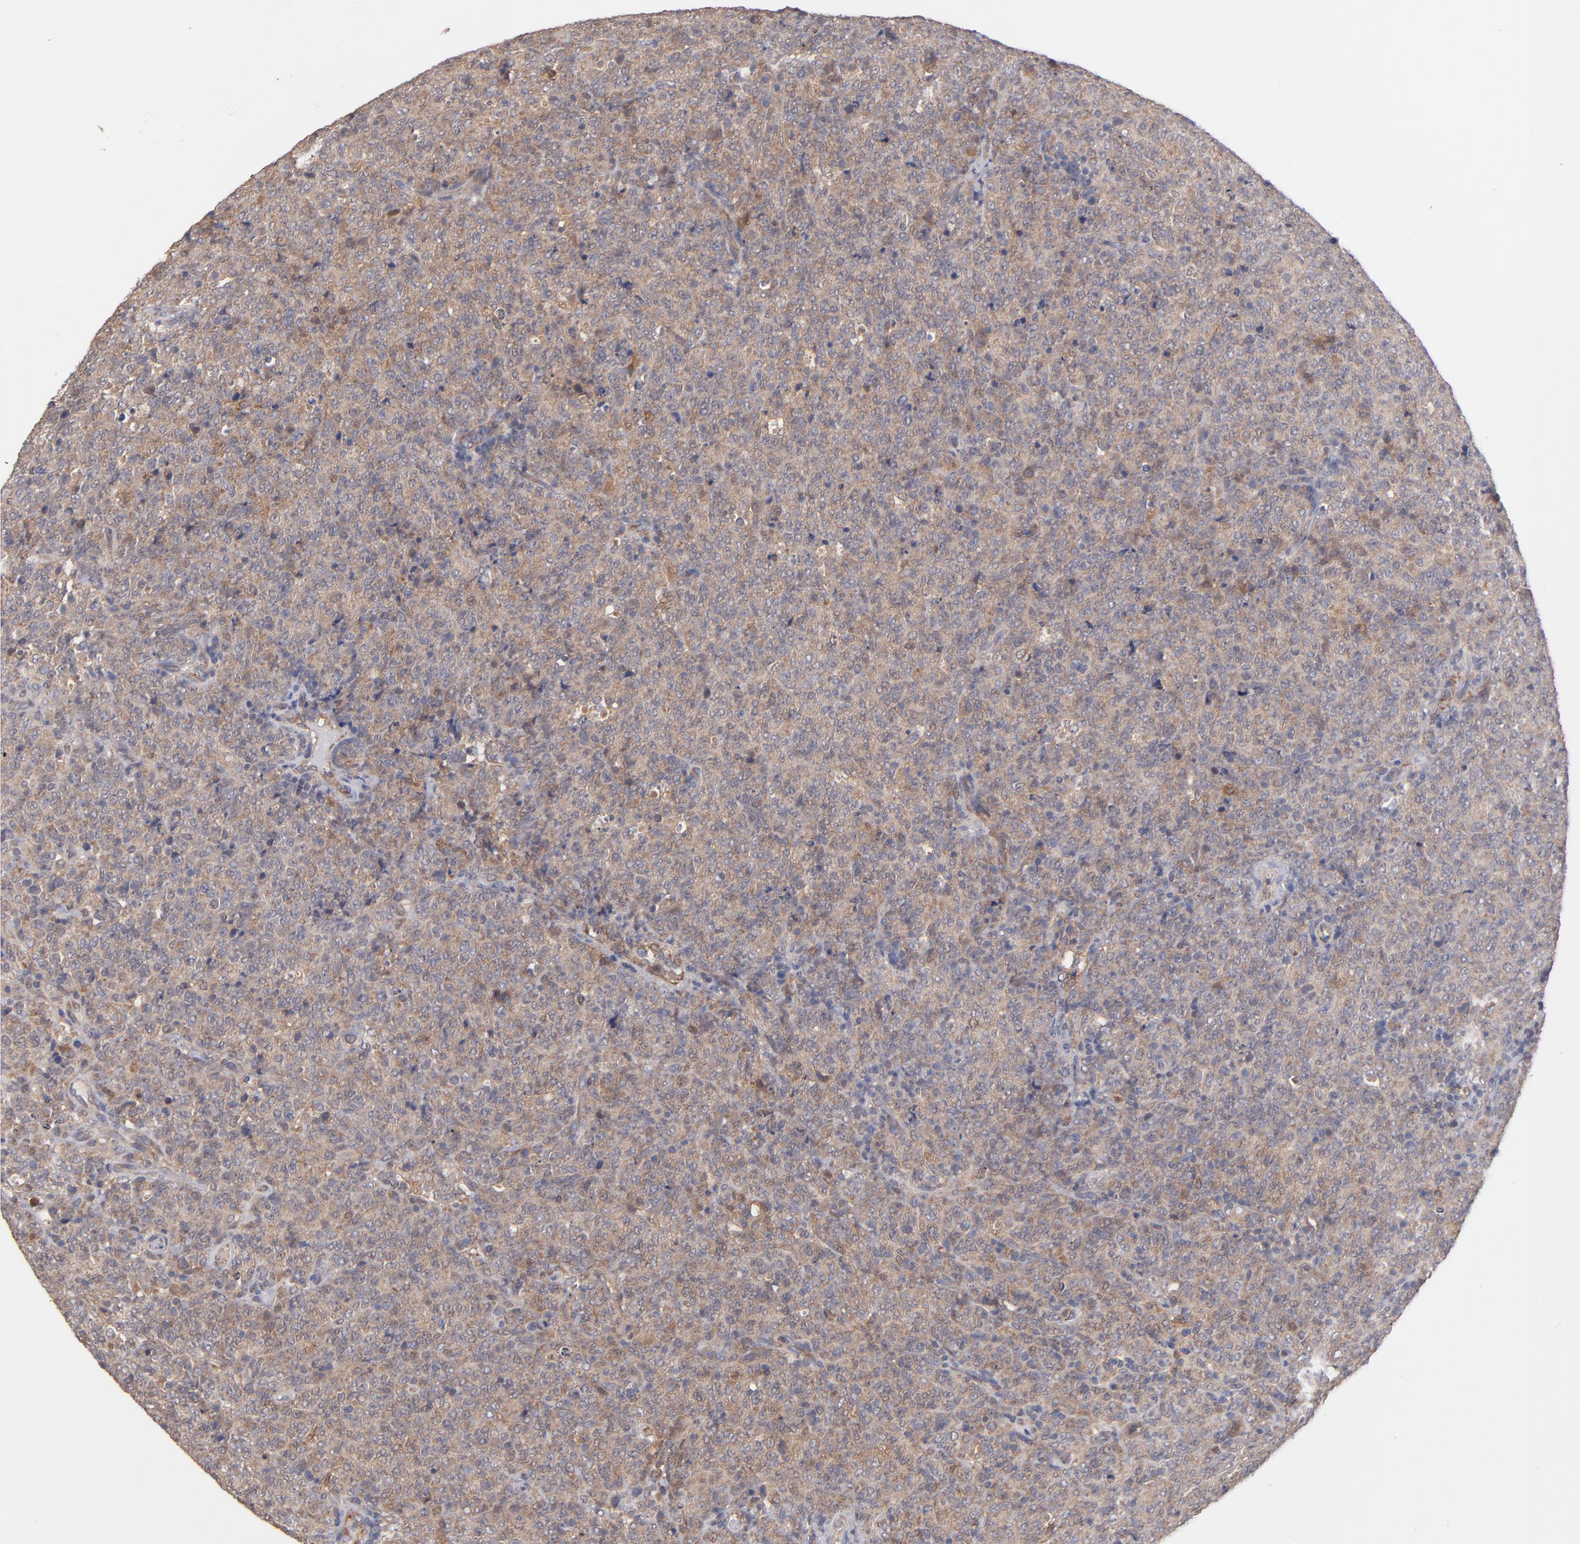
{"staining": {"intensity": "weak", "quantity": ">75%", "location": "cytoplasmic/membranous"}, "tissue": "lymphoma", "cell_type": "Tumor cells", "image_type": "cancer", "snomed": [{"axis": "morphology", "description": "Malignant lymphoma, non-Hodgkin's type, High grade"}, {"axis": "topography", "description": "Tonsil"}], "caption": "Protein staining exhibits weak cytoplasmic/membranous positivity in approximately >75% of tumor cells in lymphoma.", "gene": "GMFG", "patient": {"sex": "female", "age": 36}}